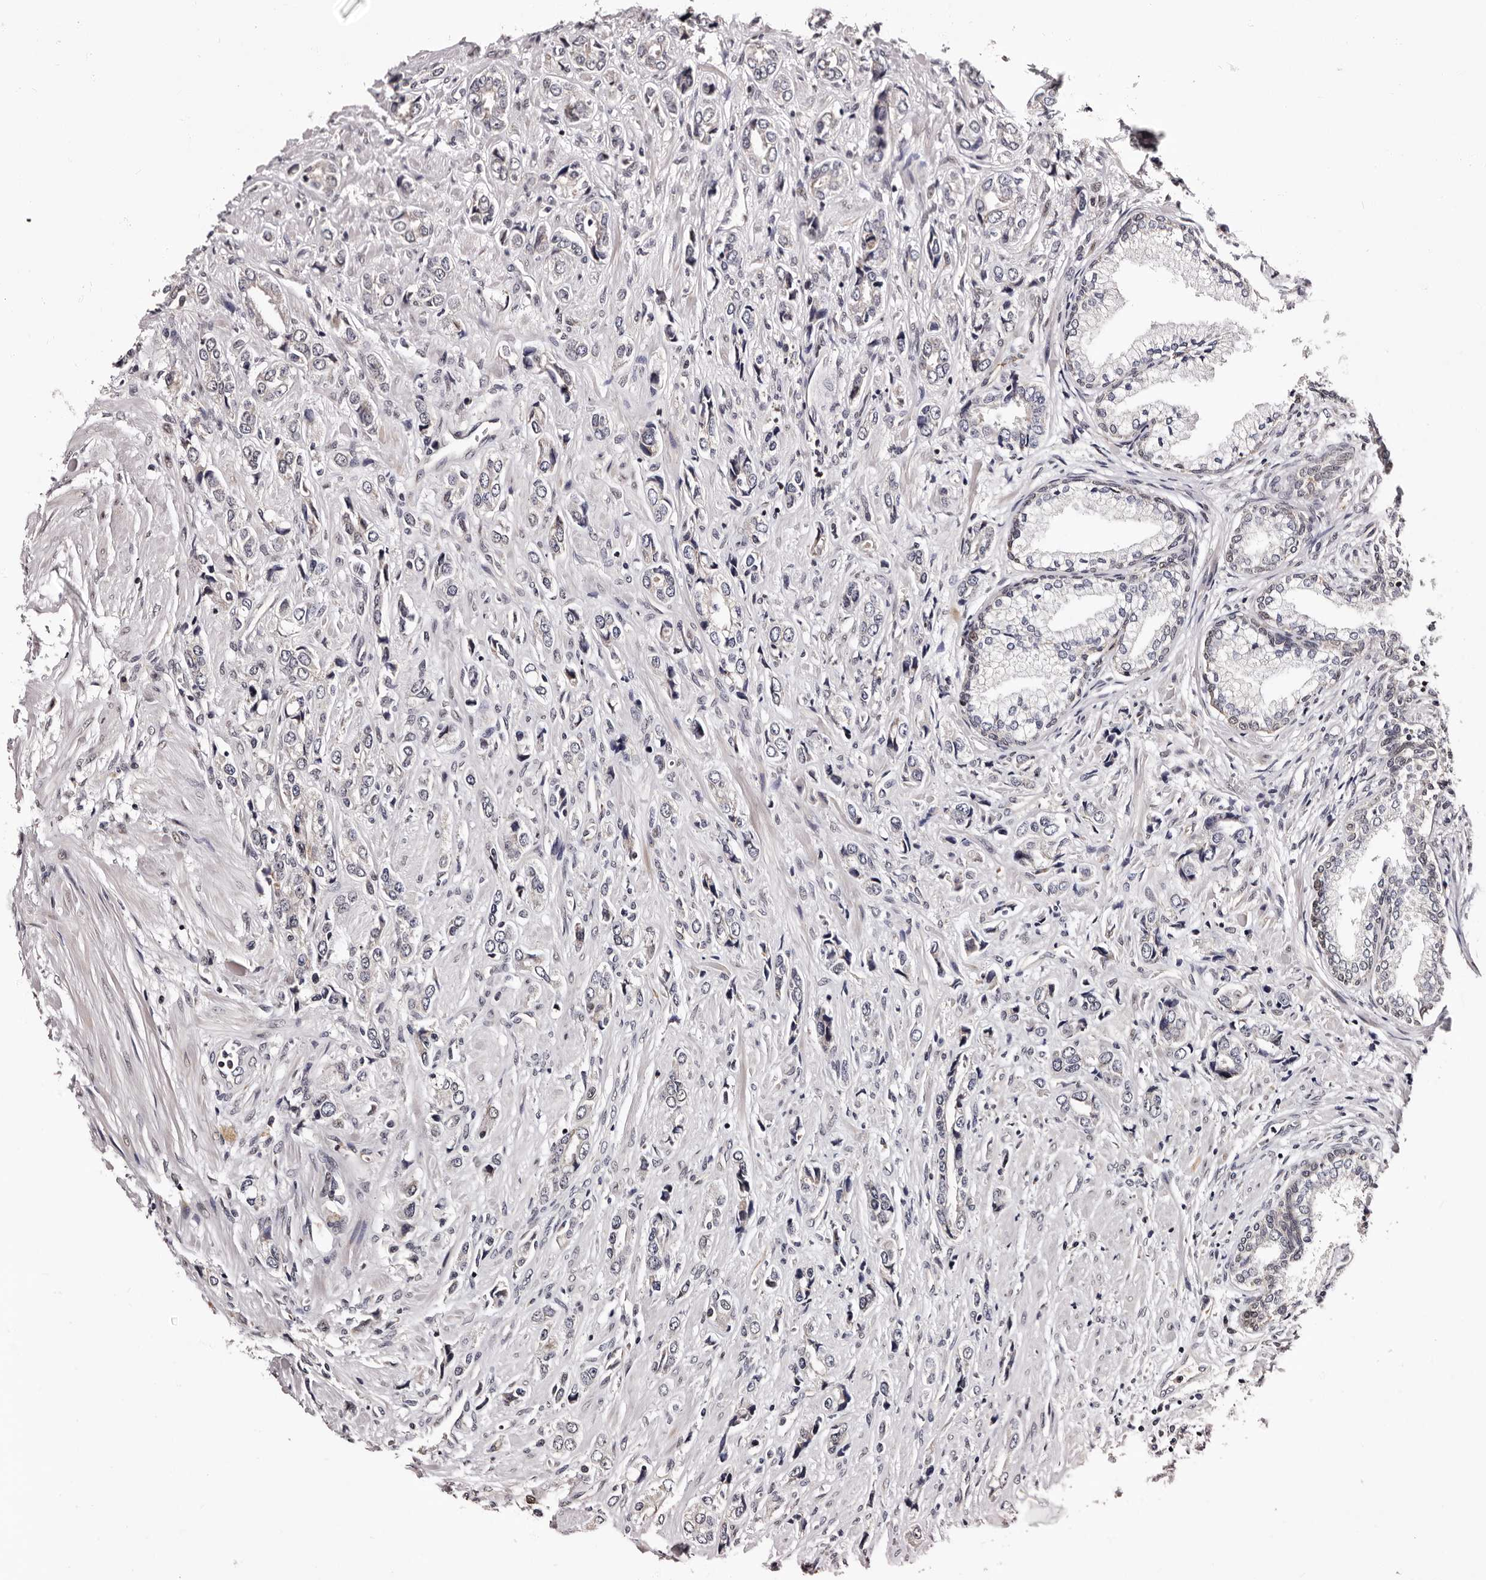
{"staining": {"intensity": "negative", "quantity": "none", "location": "none"}, "tissue": "prostate cancer", "cell_type": "Tumor cells", "image_type": "cancer", "snomed": [{"axis": "morphology", "description": "Adenocarcinoma, High grade"}, {"axis": "topography", "description": "Prostate"}], "caption": "Tumor cells show no significant expression in prostate cancer (adenocarcinoma (high-grade)).", "gene": "GLRX3", "patient": {"sex": "male", "age": 61}}